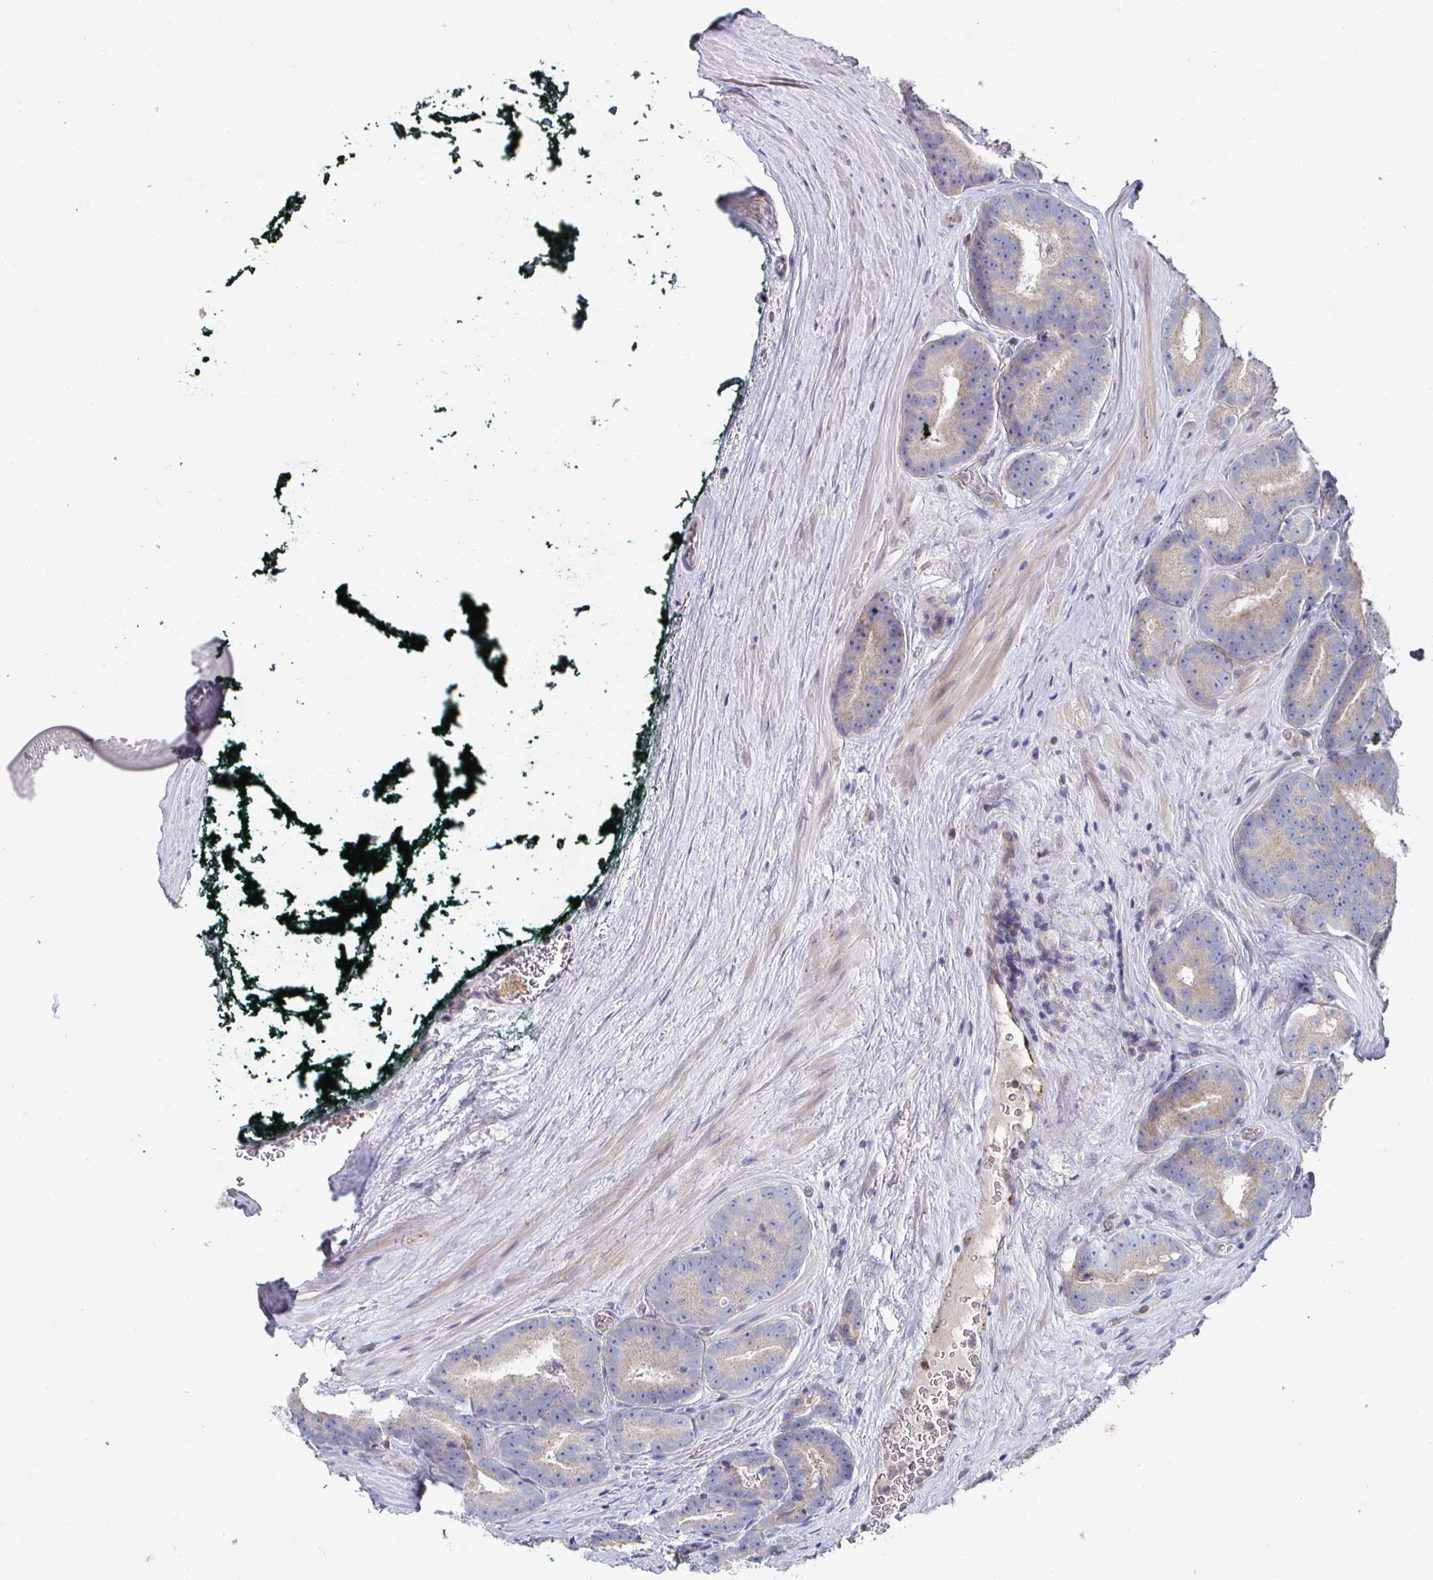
{"staining": {"intensity": "weak", "quantity": "25%-75%", "location": "cytoplasmic/membranous"}, "tissue": "prostate cancer", "cell_type": "Tumor cells", "image_type": "cancer", "snomed": [{"axis": "morphology", "description": "Adenocarcinoma, Low grade"}, {"axis": "topography", "description": "Prostate"}], "caption": "This histopathology image shows IHC staining of human prostate cancer (low-grade adenocarcinoma), with low weak cytoplasmic/membranous expression in about 25%-75% of tumor cells.", "gene": "NRSN1", "patient": {"sex": "male", "age": 62}}